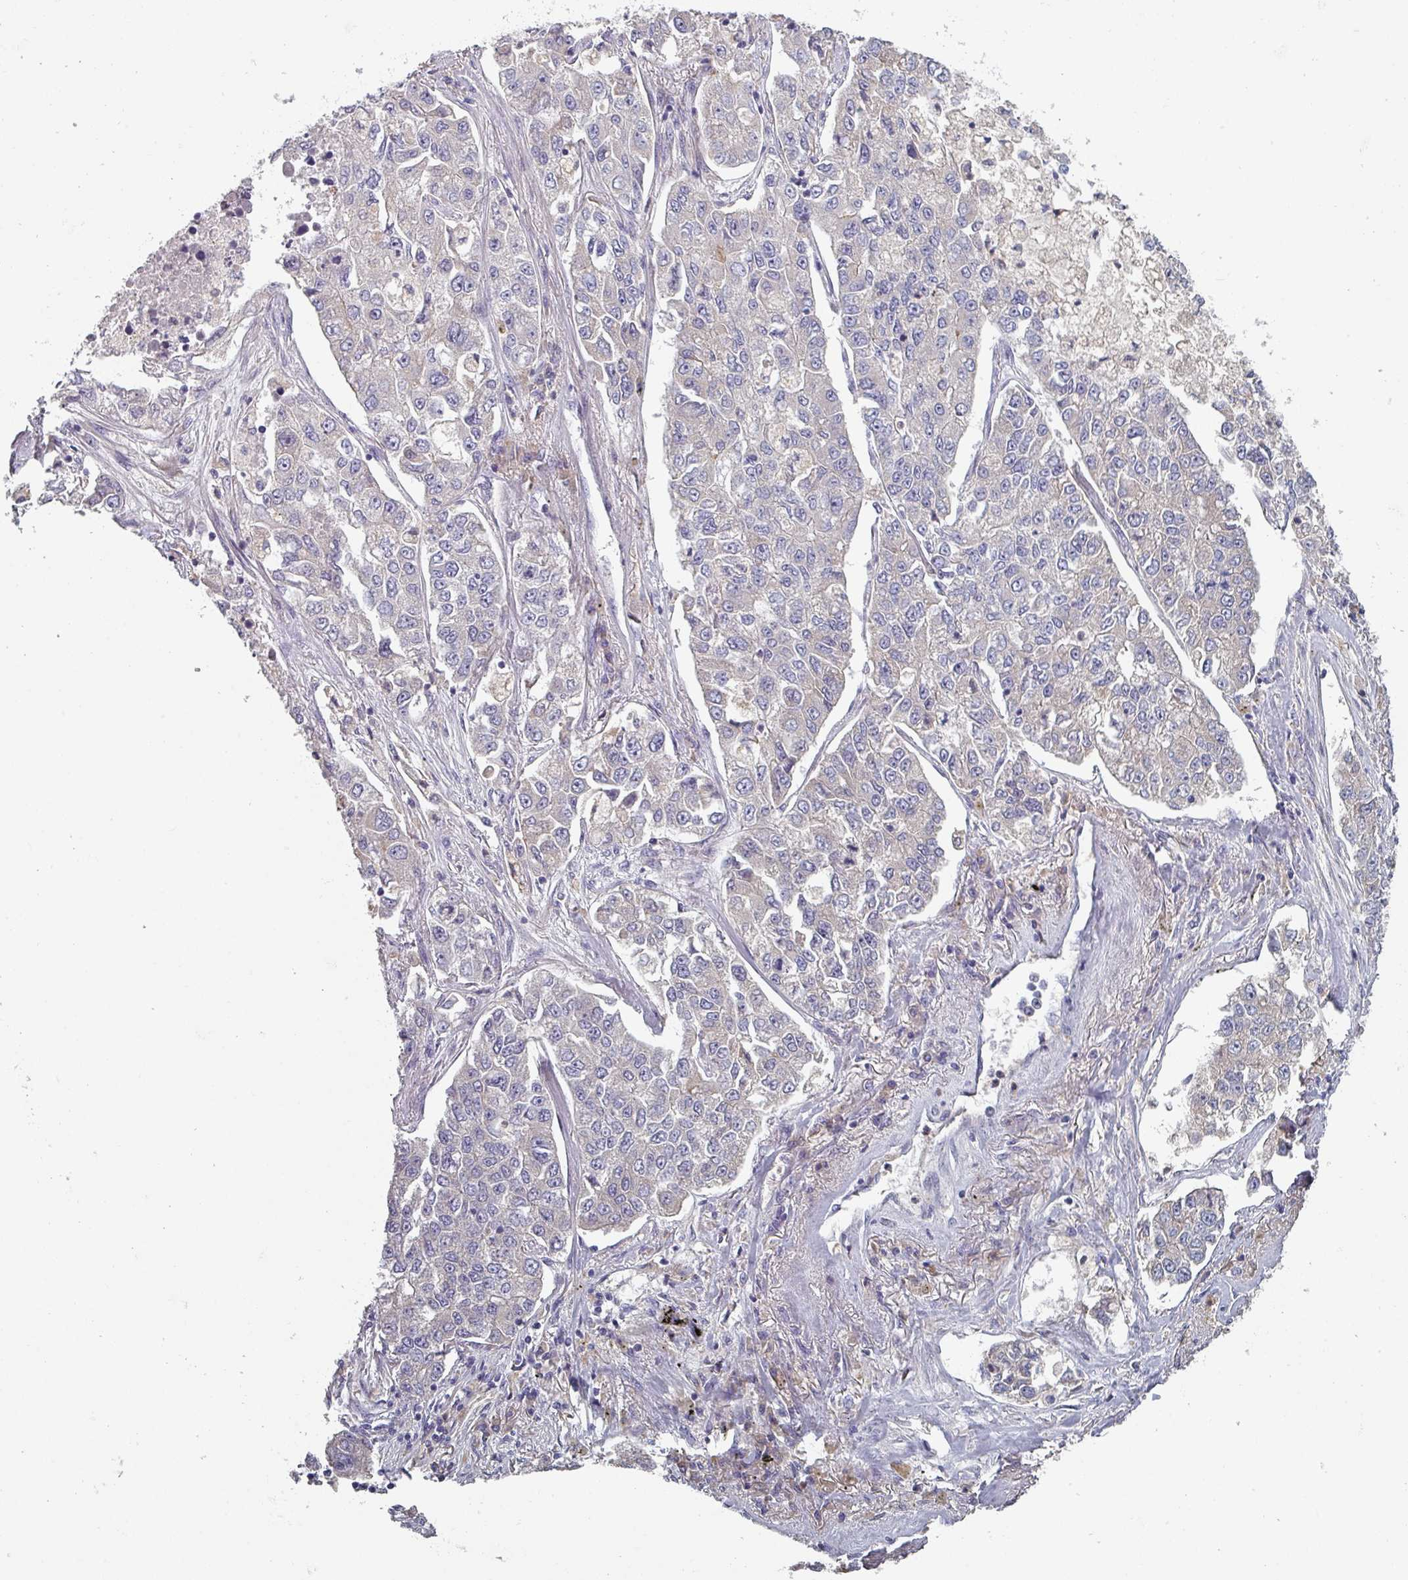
{"staining": {"intensity": "negative", "quantity": "none", "location": "none"}, "tissue": "lung cancer", "cell_type": "Tumor cells", "image_type": "cancer", "snomed": [{"axis": "morphology", "description": "Adenocarcinoma, NOS"}, {"axis": "topography", "description": "Lung"}], "caption": "Tumor cells are negative for protein expression in human adenocarcinoma (lung).", "gene": "PRAMEF8", "patient": {"sex": "male", "age": 49}}